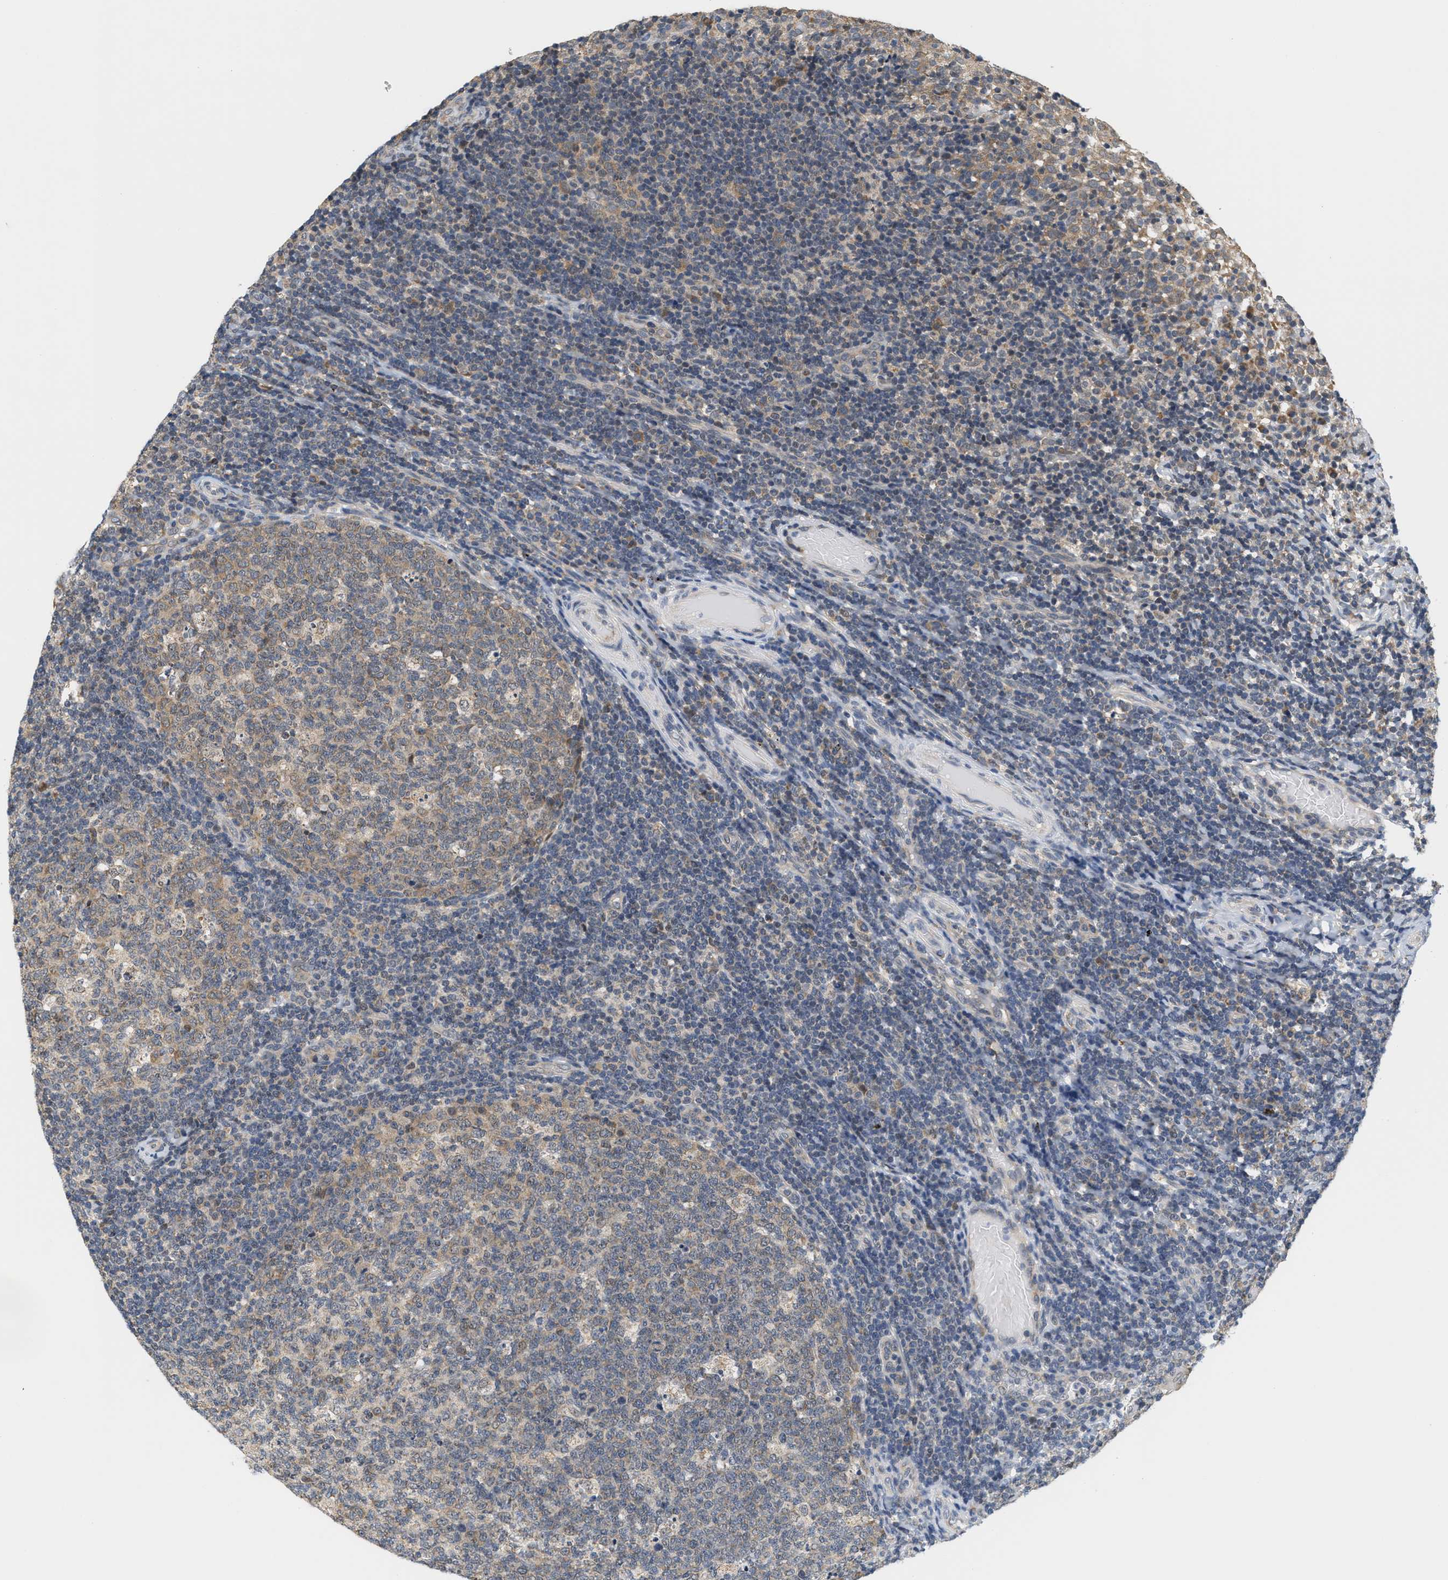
{"staining": {"intensity": "weak", "quantity": ">75%", "location": "cytoplasmic/membranous"}, "tissue": "tonsil", "cell_type": "Germinal center cells", "image_type": "normal", "snomed": [{"axis": "morphology", "description": "Normal tissue, NOS"}, {"axis": "topography", "description": "Tonsil"}], "caption": "This micrograph exhibits IHC staining of normal tonsil, with low weak cytoplasmic/membranous positivity in approximately >75% of germinal center cells.", "gene": "GIGYF1", "patient": {"sex": "female", "age": 19}}